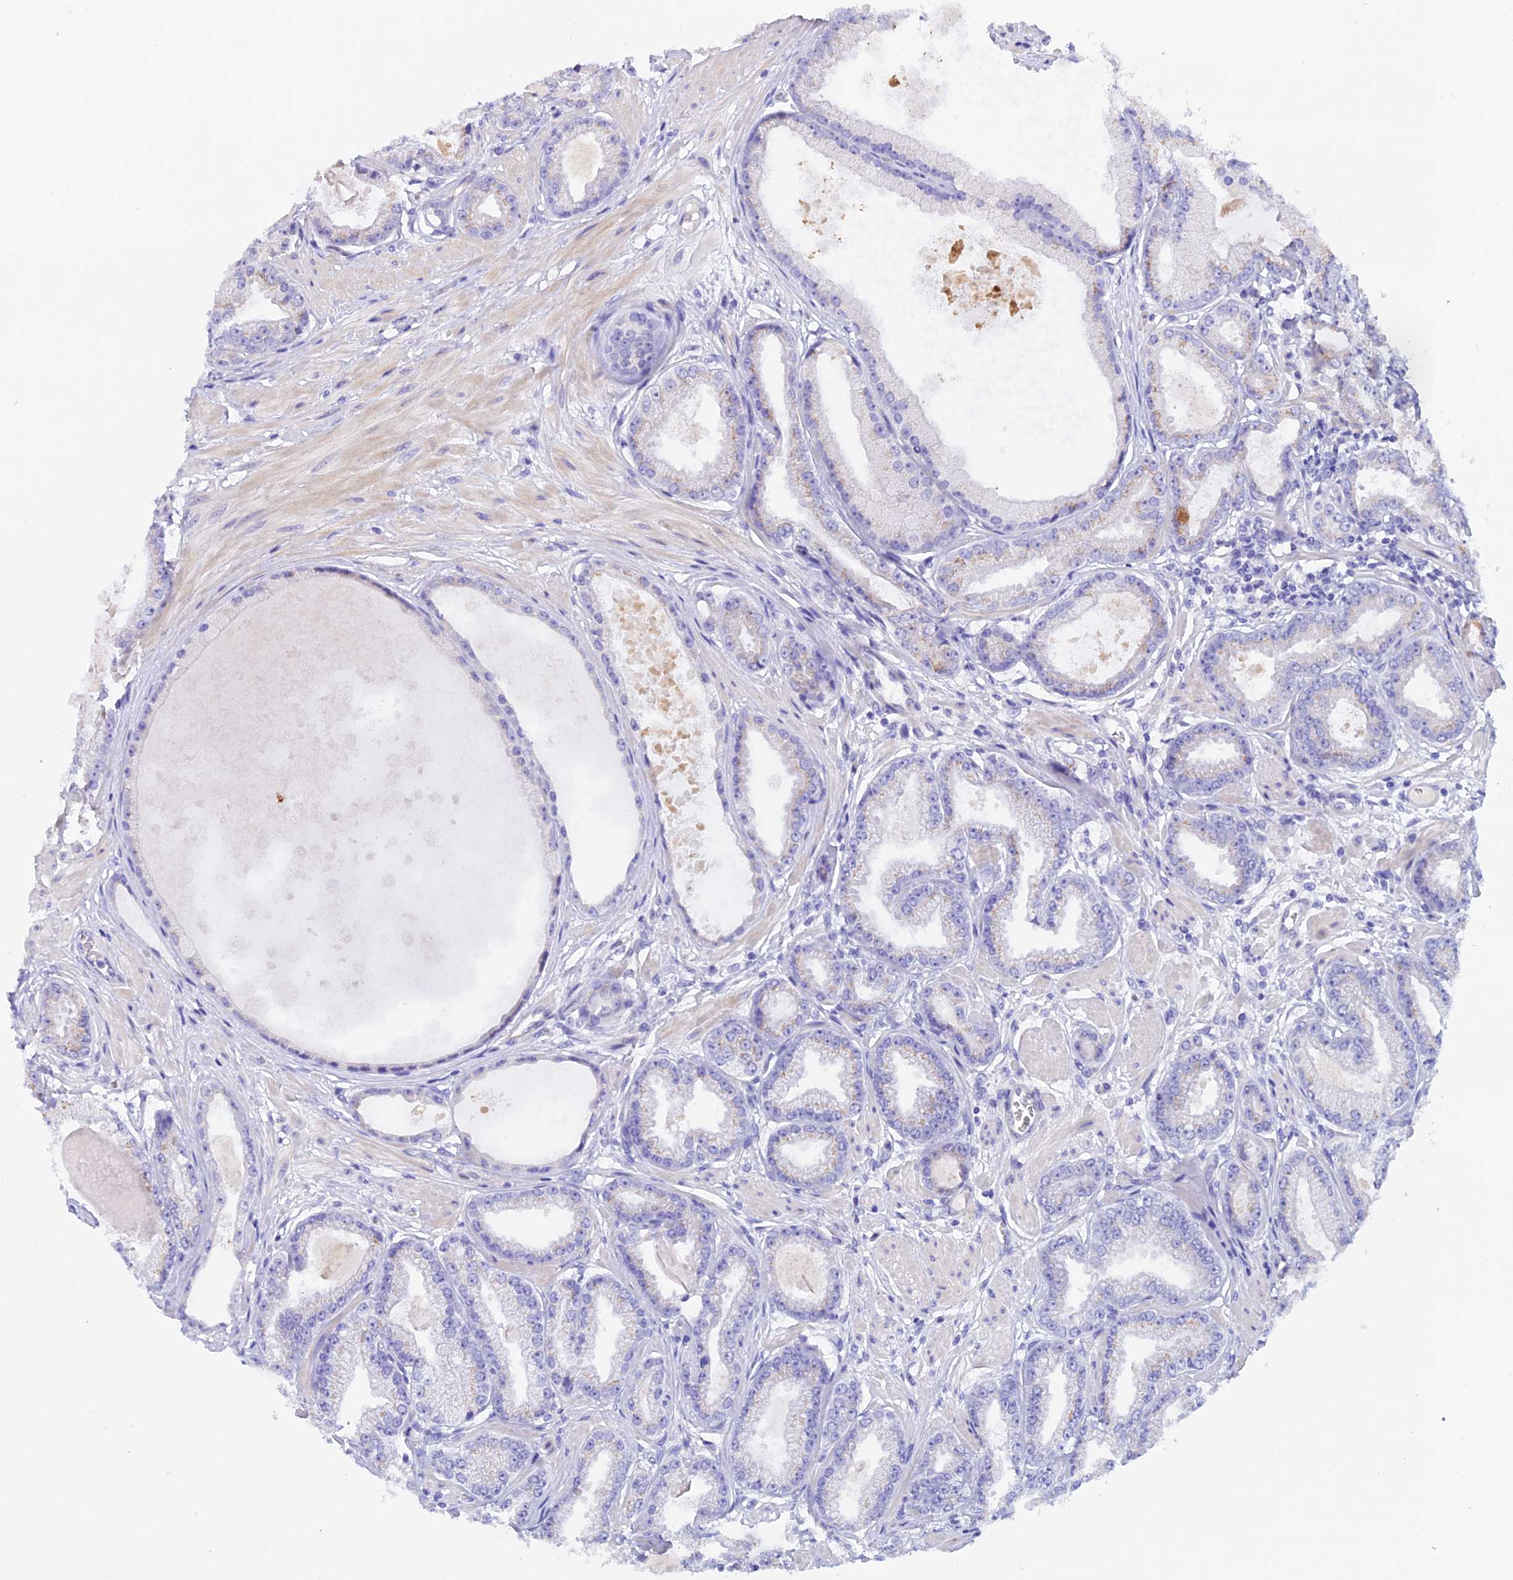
{"staining": {"intensity": "negative", "quantity": "none", "location": "none"}, "tissue": "prostate cancer", "cell_type": "Tumor cells", "image_type": "cancer", "snomed": [{"axis": "morphology", "description": "Adenocarcinoma, Low grade"}, {"axis": "topography", "description": "Prostate"}], "caption": "A photomicrograph of human adenocarcinoma (low-grade) (prostate) is negative for staining in tumor cells.", "gene": "C17orf67", "patient": {"sex": "male", "age": 64}}